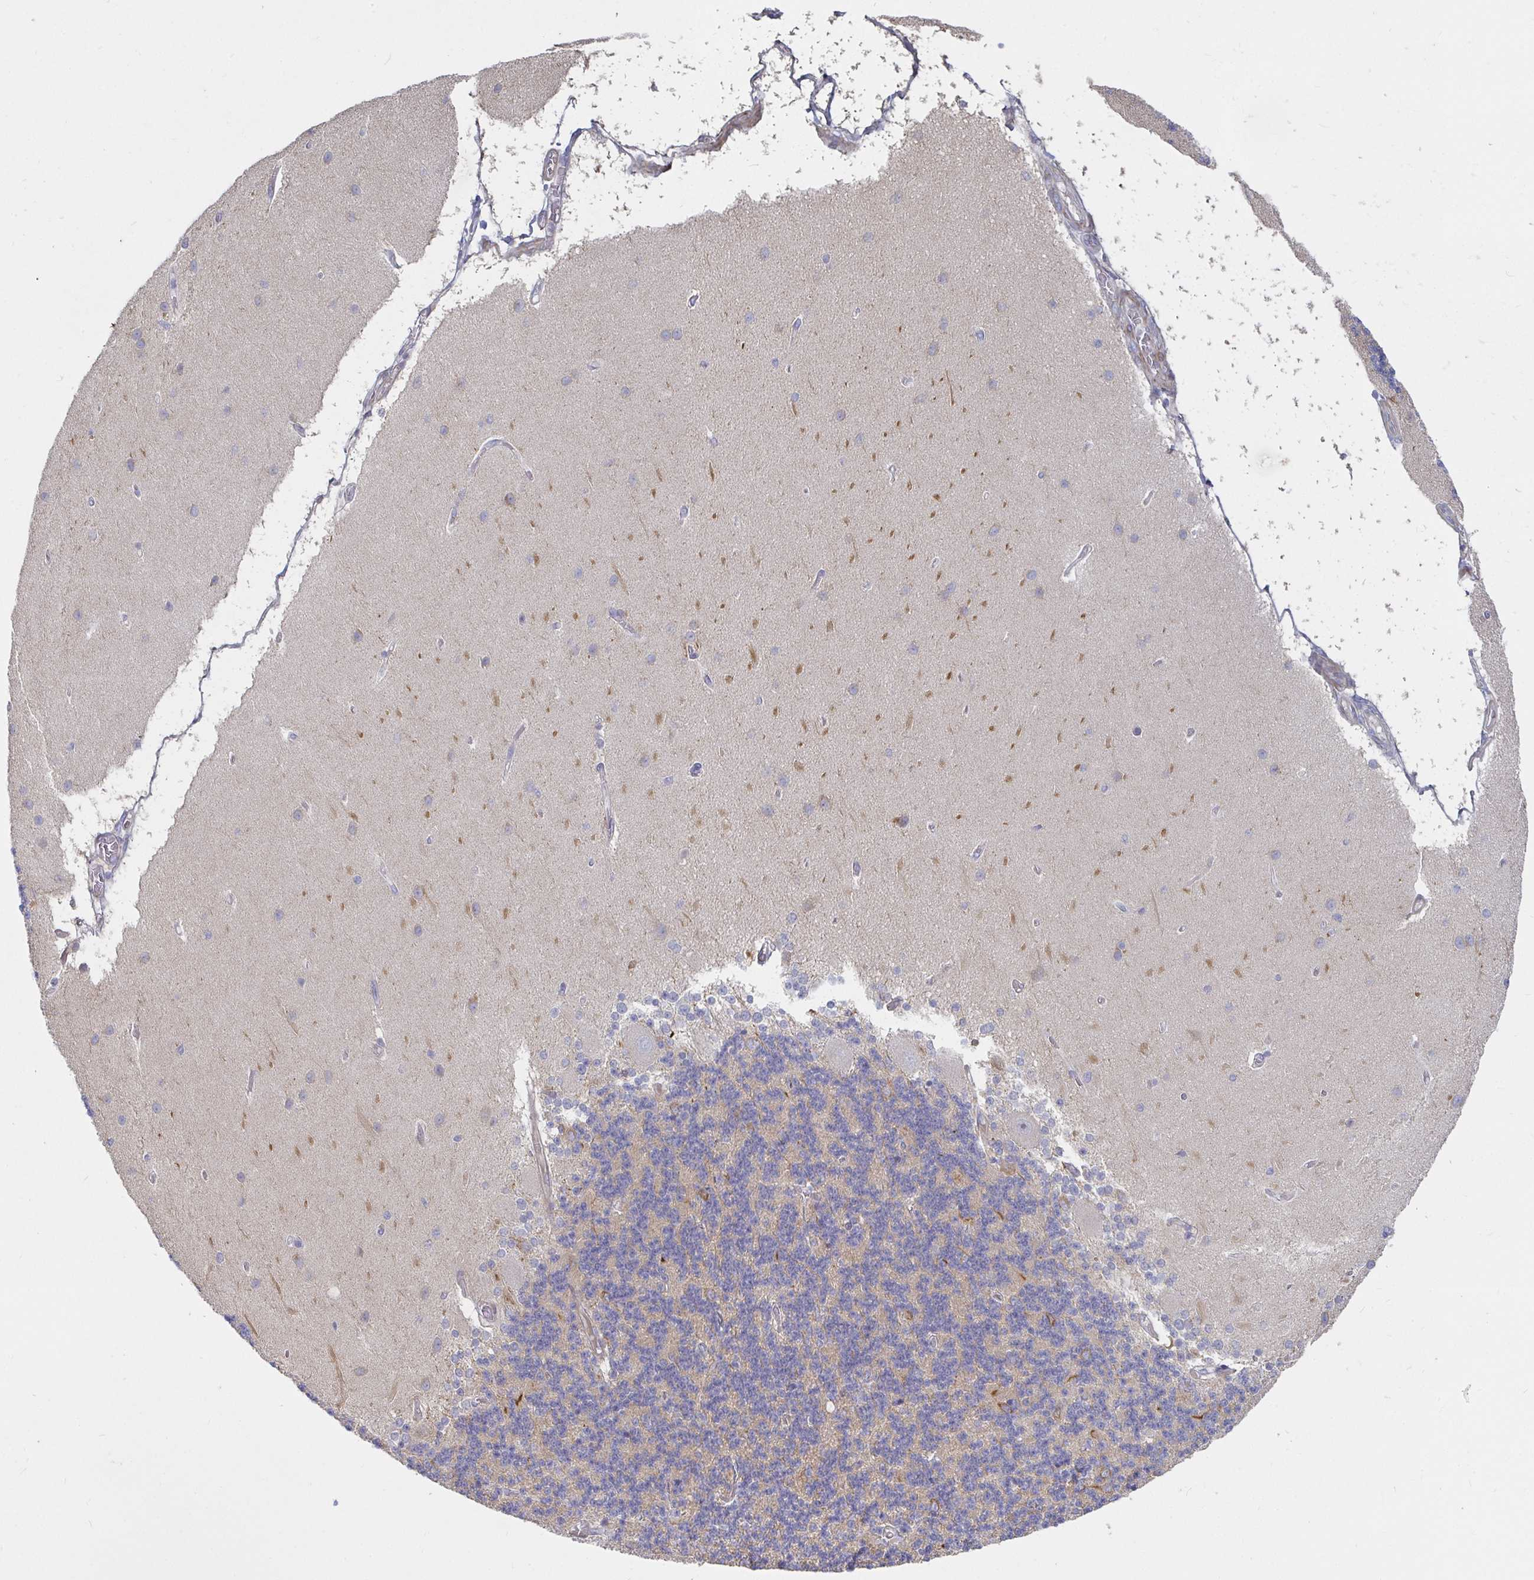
{"staining": {"intensity": "negative", "quantity": "none", "location": "none"}, "tissue": "cerebellum", "cell_type": "Cells in granular layer", "image_type": "normal", "snomed": [{"axis": "morphology", "description": "Normal tissue, NOS"}, {"axis": "topography", "description": "Cerebellum"}], "caption": "Immunohistochemistry of normal cerebellum shows no staining in cells in granular layer.", "gene": "SSH2", "patient": {"sex": "female", "age": 54}}